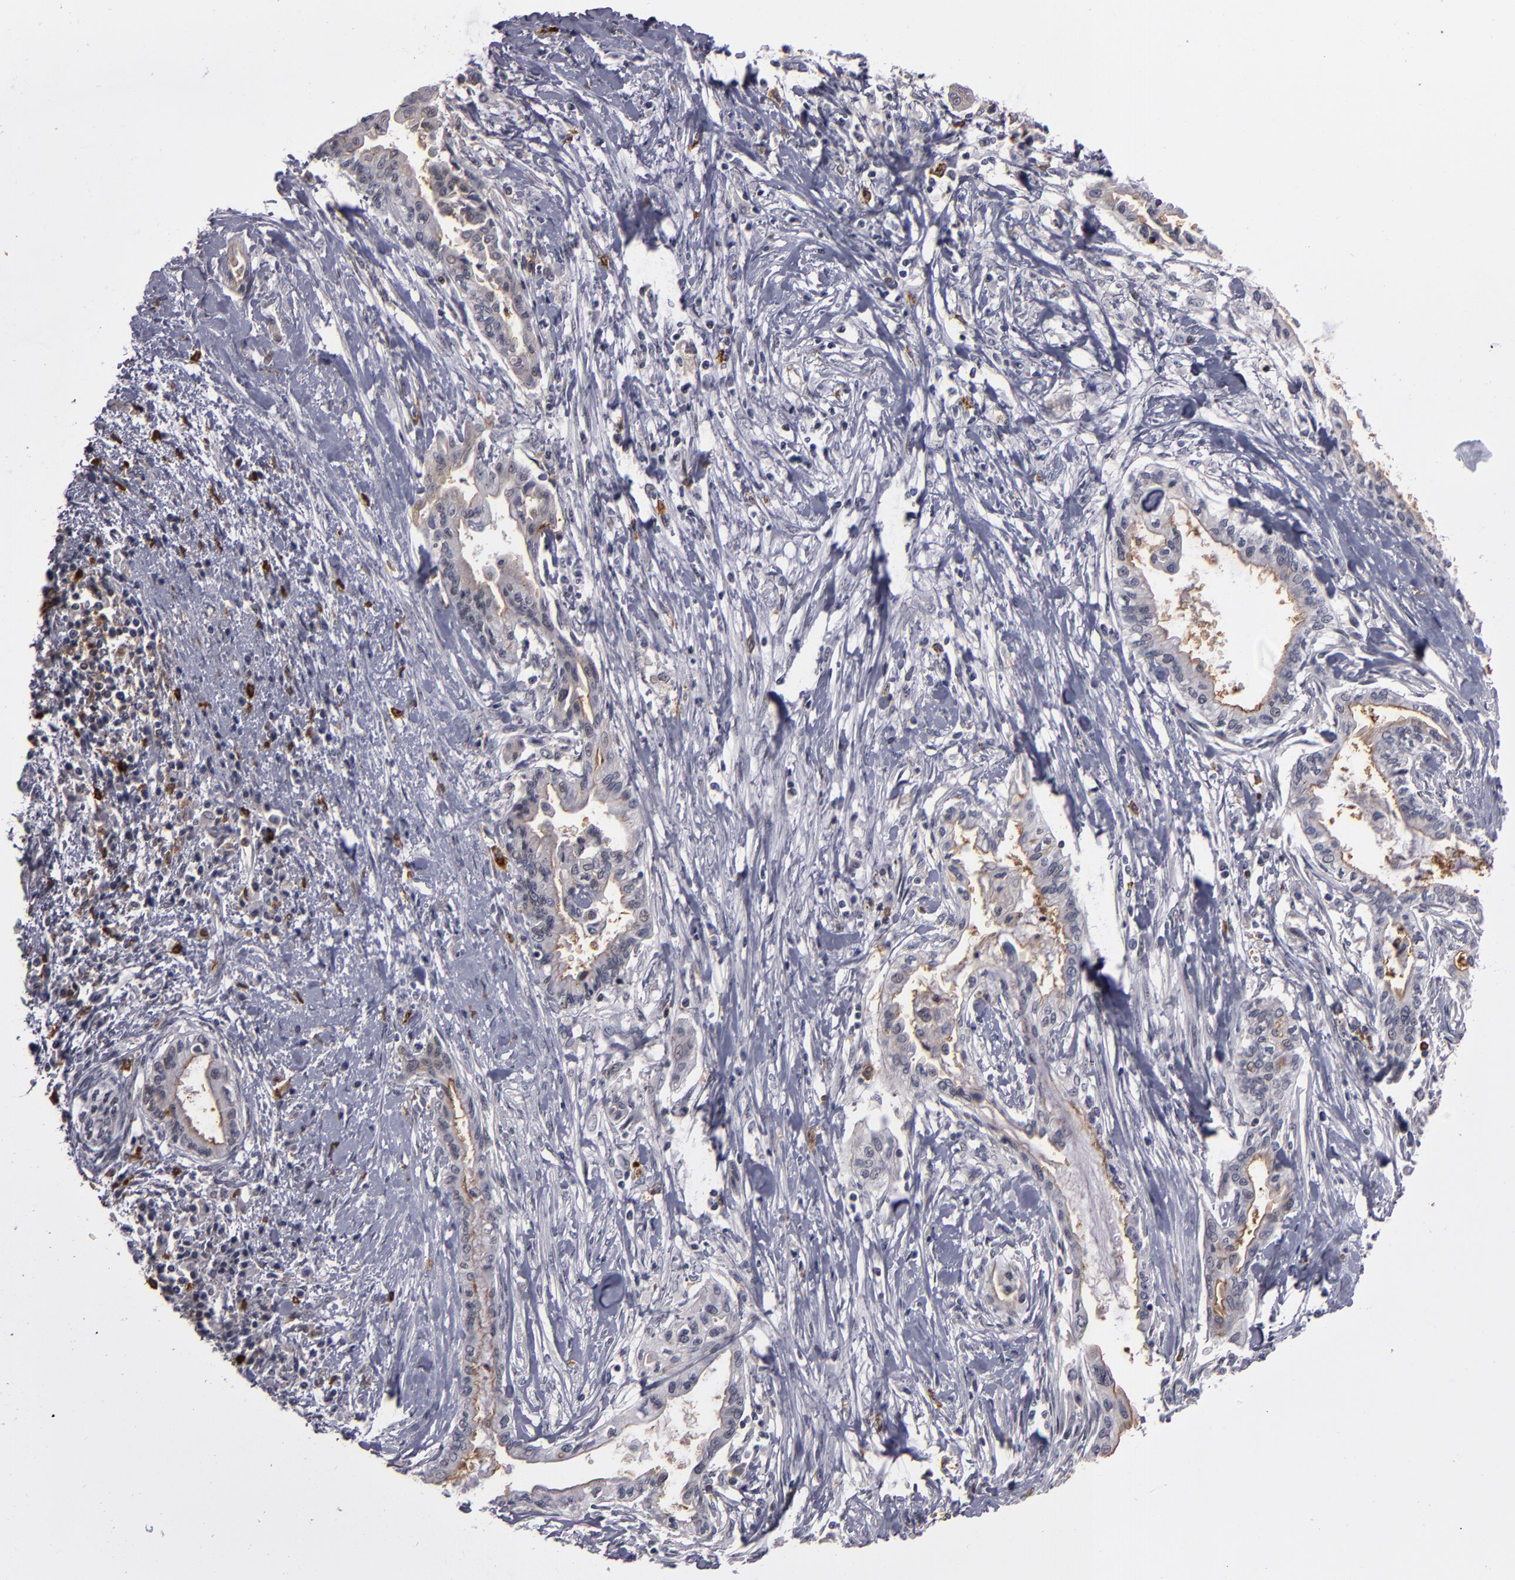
{"staining": {"intensity": "weak", "quantity": ">75%", "location": "cytoplasmic/membranous,nuclear"}, "tissue": "pancreatic cancer", "cell_type": "Tumor cells", "image_type": "cancer", "snomed": [{"axis": "morphology", "description": "Adenocarcinoma, NOS"}, {"axis": "topography", "description": "Pancreas"}], "caption": "Immunohistochemistry (IHC) staining of pancreatic adenocarcinoma, which displays low levels of weak cytoplasmic/membranous and nuclear staining in approximately >75% of tumor cells indicating weak cytoplasmic/membranous and nuclear protein positivity. The staining was performed using DAB (3,3'-diaminobenzidine) (brown) for protein detection and nuclei were counterstained in hematoxylin (blue).", "gene": "STX3", "patient": {"sex": "female", "age": 64}}